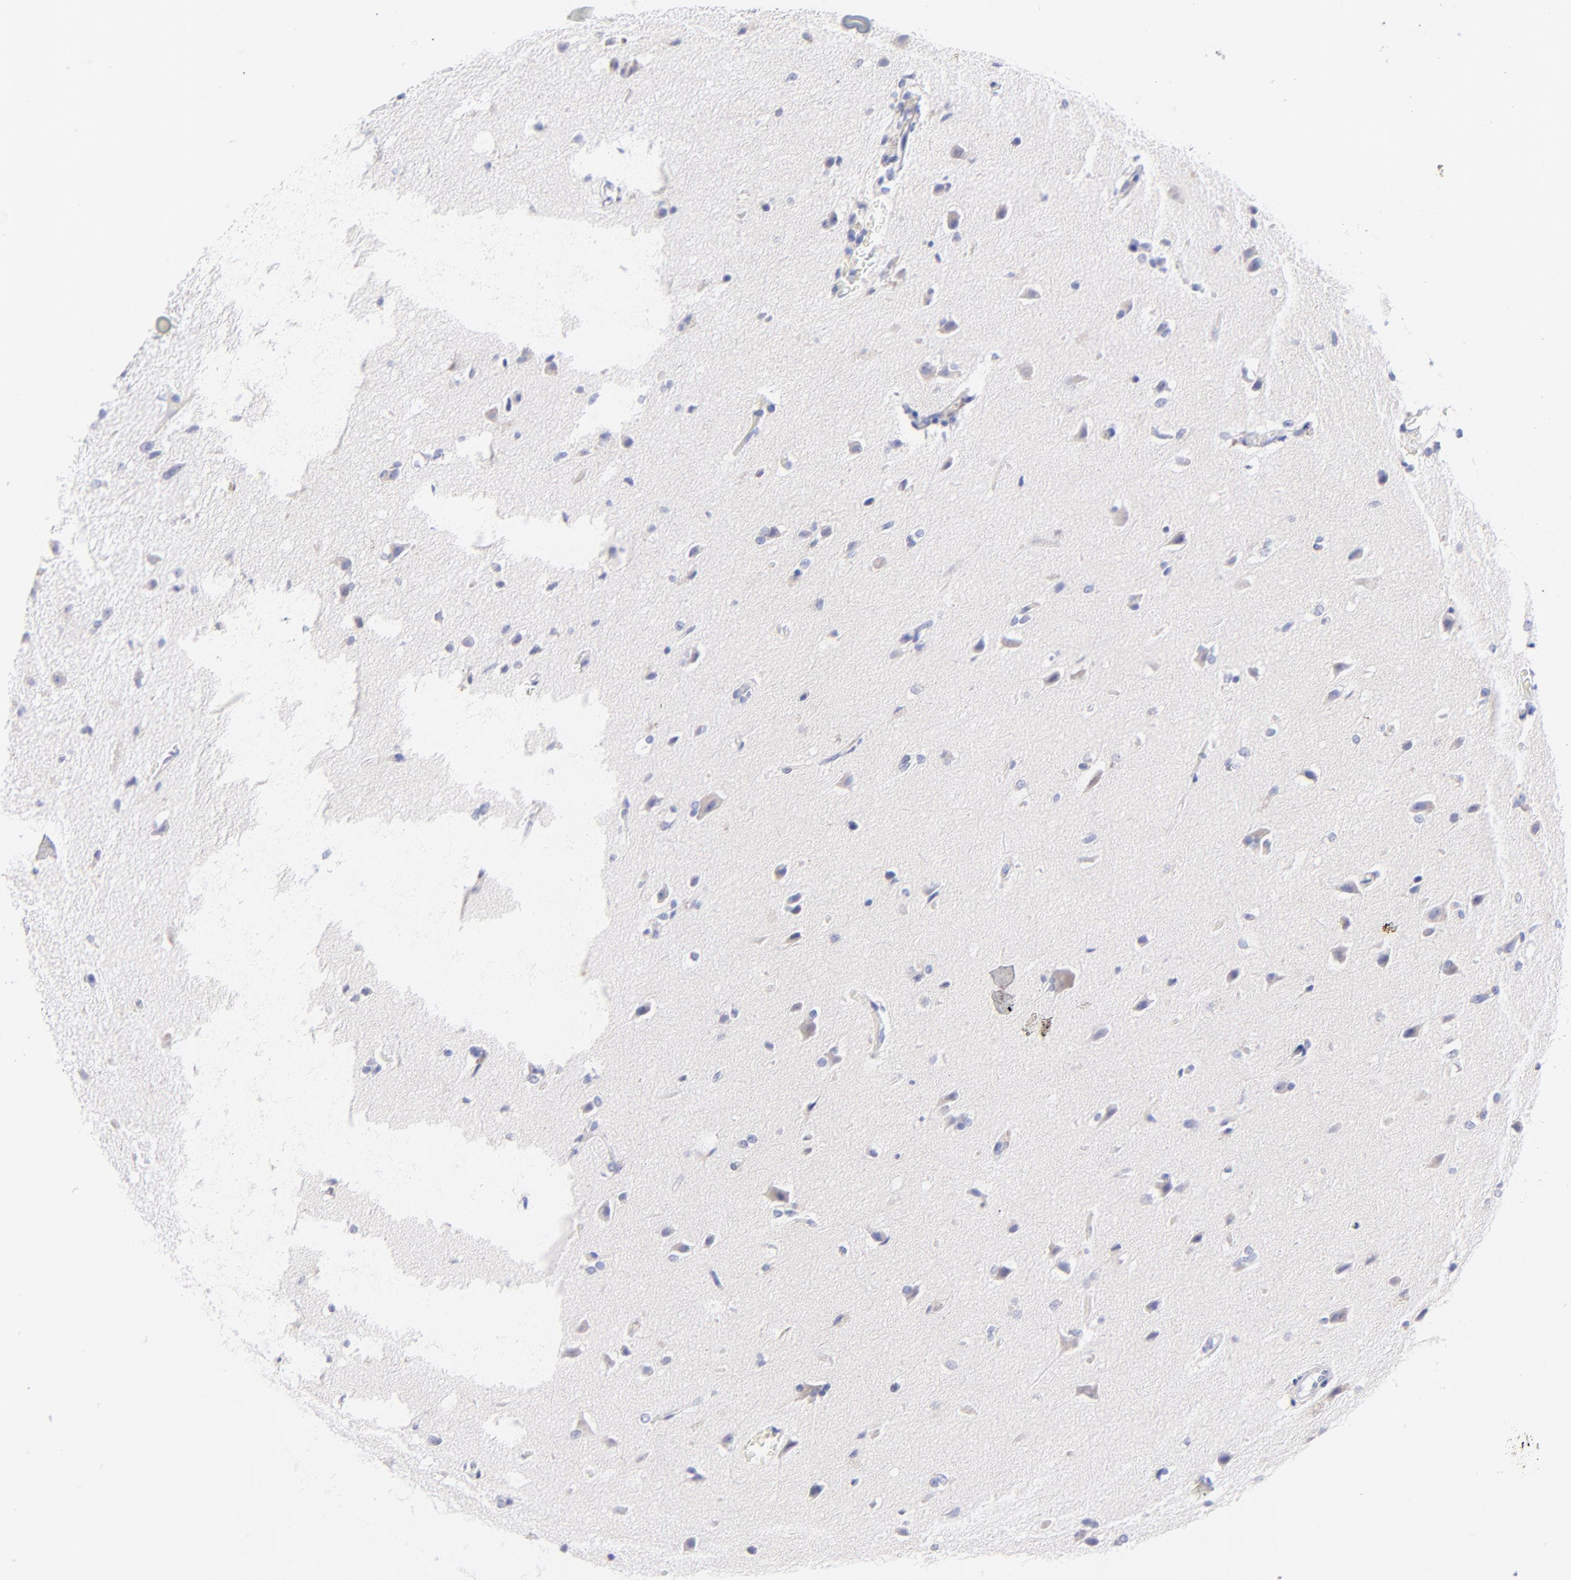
{"staining": {"intensity": "negative", "quantity": "none", "location": "none"}, "tissue": "glioma", "cell_type": "Tumor cells", "image_type": "cancer", "snomed": [{"axis": "morphology", "description": "Glioma, malignant, High grade"}, {"axis": "topography", "description": "Brain"}], "caption": "The histopathology image shows no significant positivity in tumor cells of malignant glioma (high-grade).", "gene": "EBP", "patient": {"sex": "male", "age": 68}}